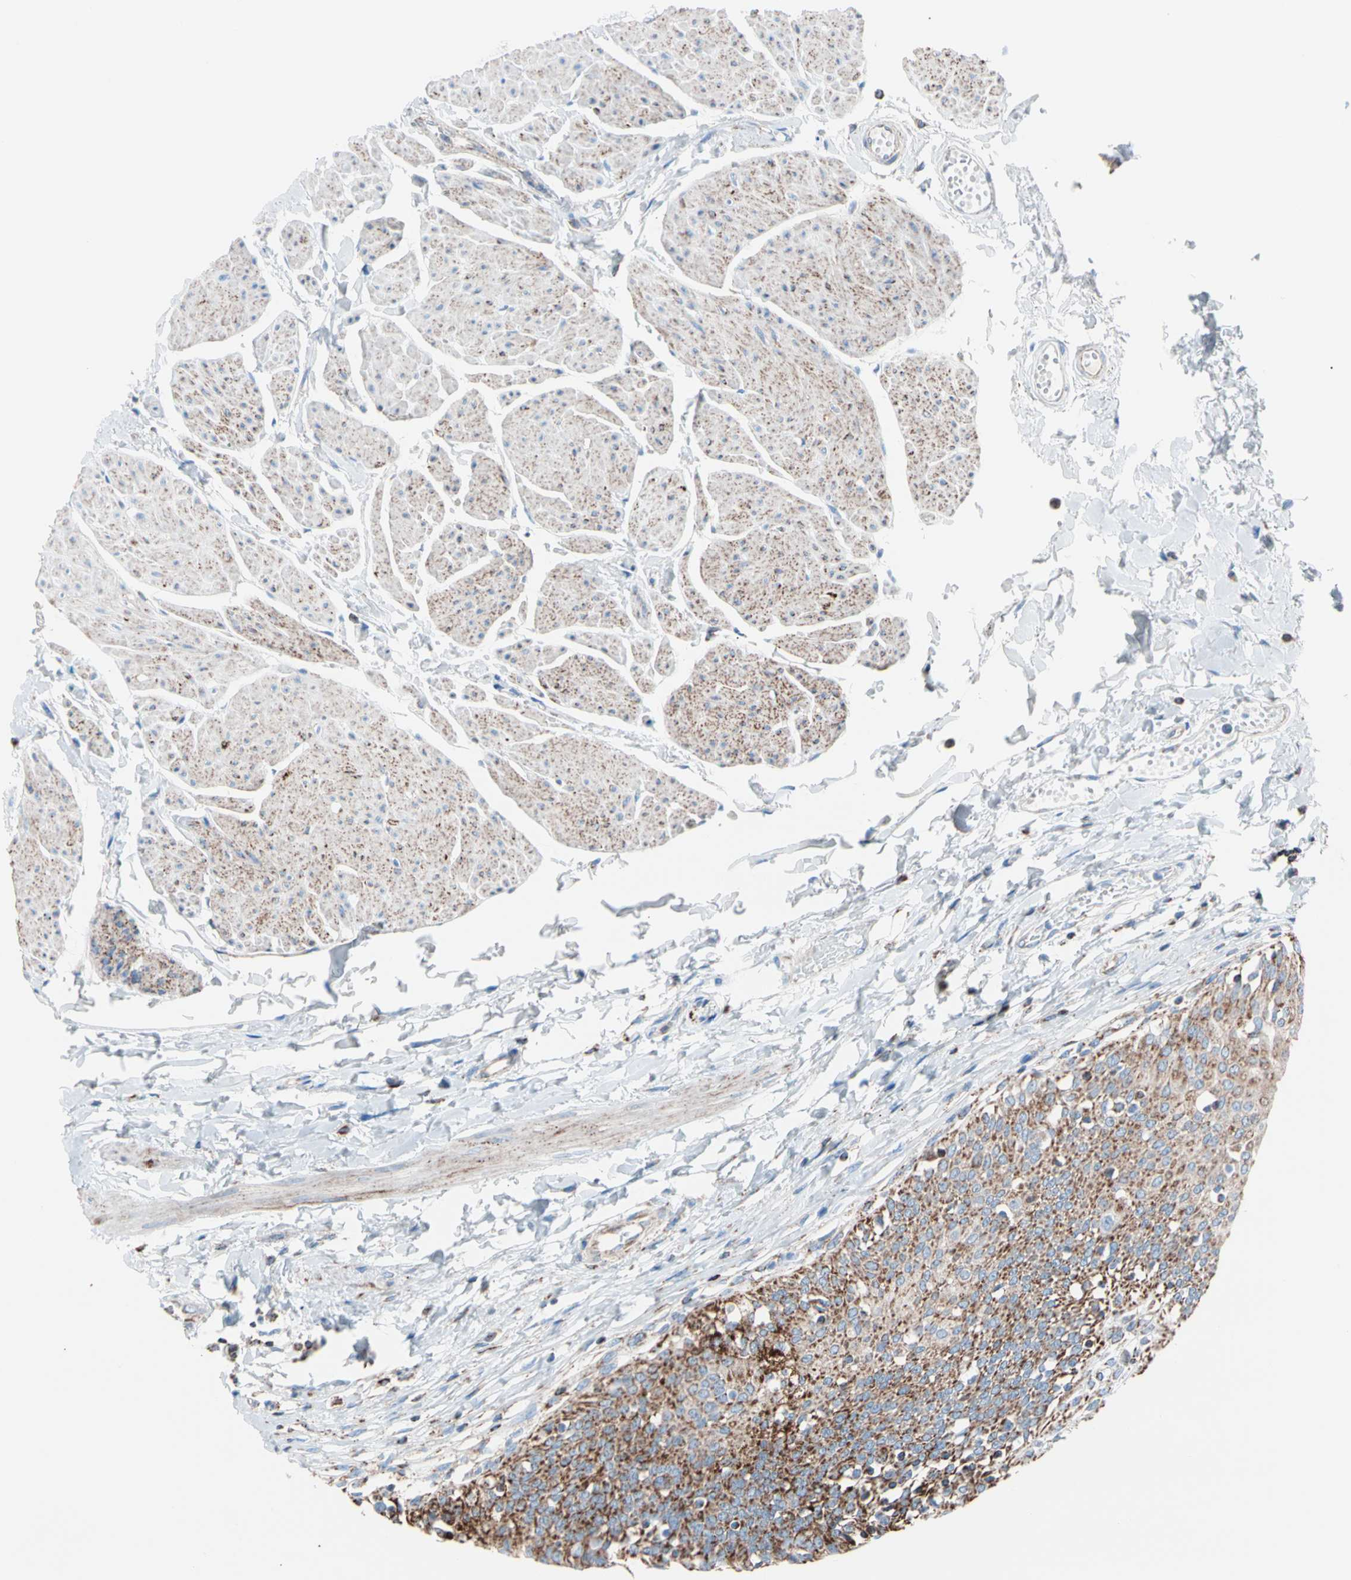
{"staining": {"intensity": "strong", "quantity": ">75%", "location": "cytoplasmic/membranous"}, "tissue": "urinary bladder", "cell_type": "Urothelial cells", "image_type": "normal", "snomed": [{"axis": "morphology", "description": "Normal tissue, NOS"}, {"axis": "topography", "description": "Urinary bladder"}], "caption": "High-magnification brightfield microscopy of benign urinary bladder stained with DAB (3,3'-diaminobenzidine) (brown) and counterstained with hematoxylin (blue). urothelial cells exhibit strong cytoplasmic/membranous expression is seen in approximately>75% of cells.", "gene": "HK1", "patient": {"sex": "female", "age": 80}}